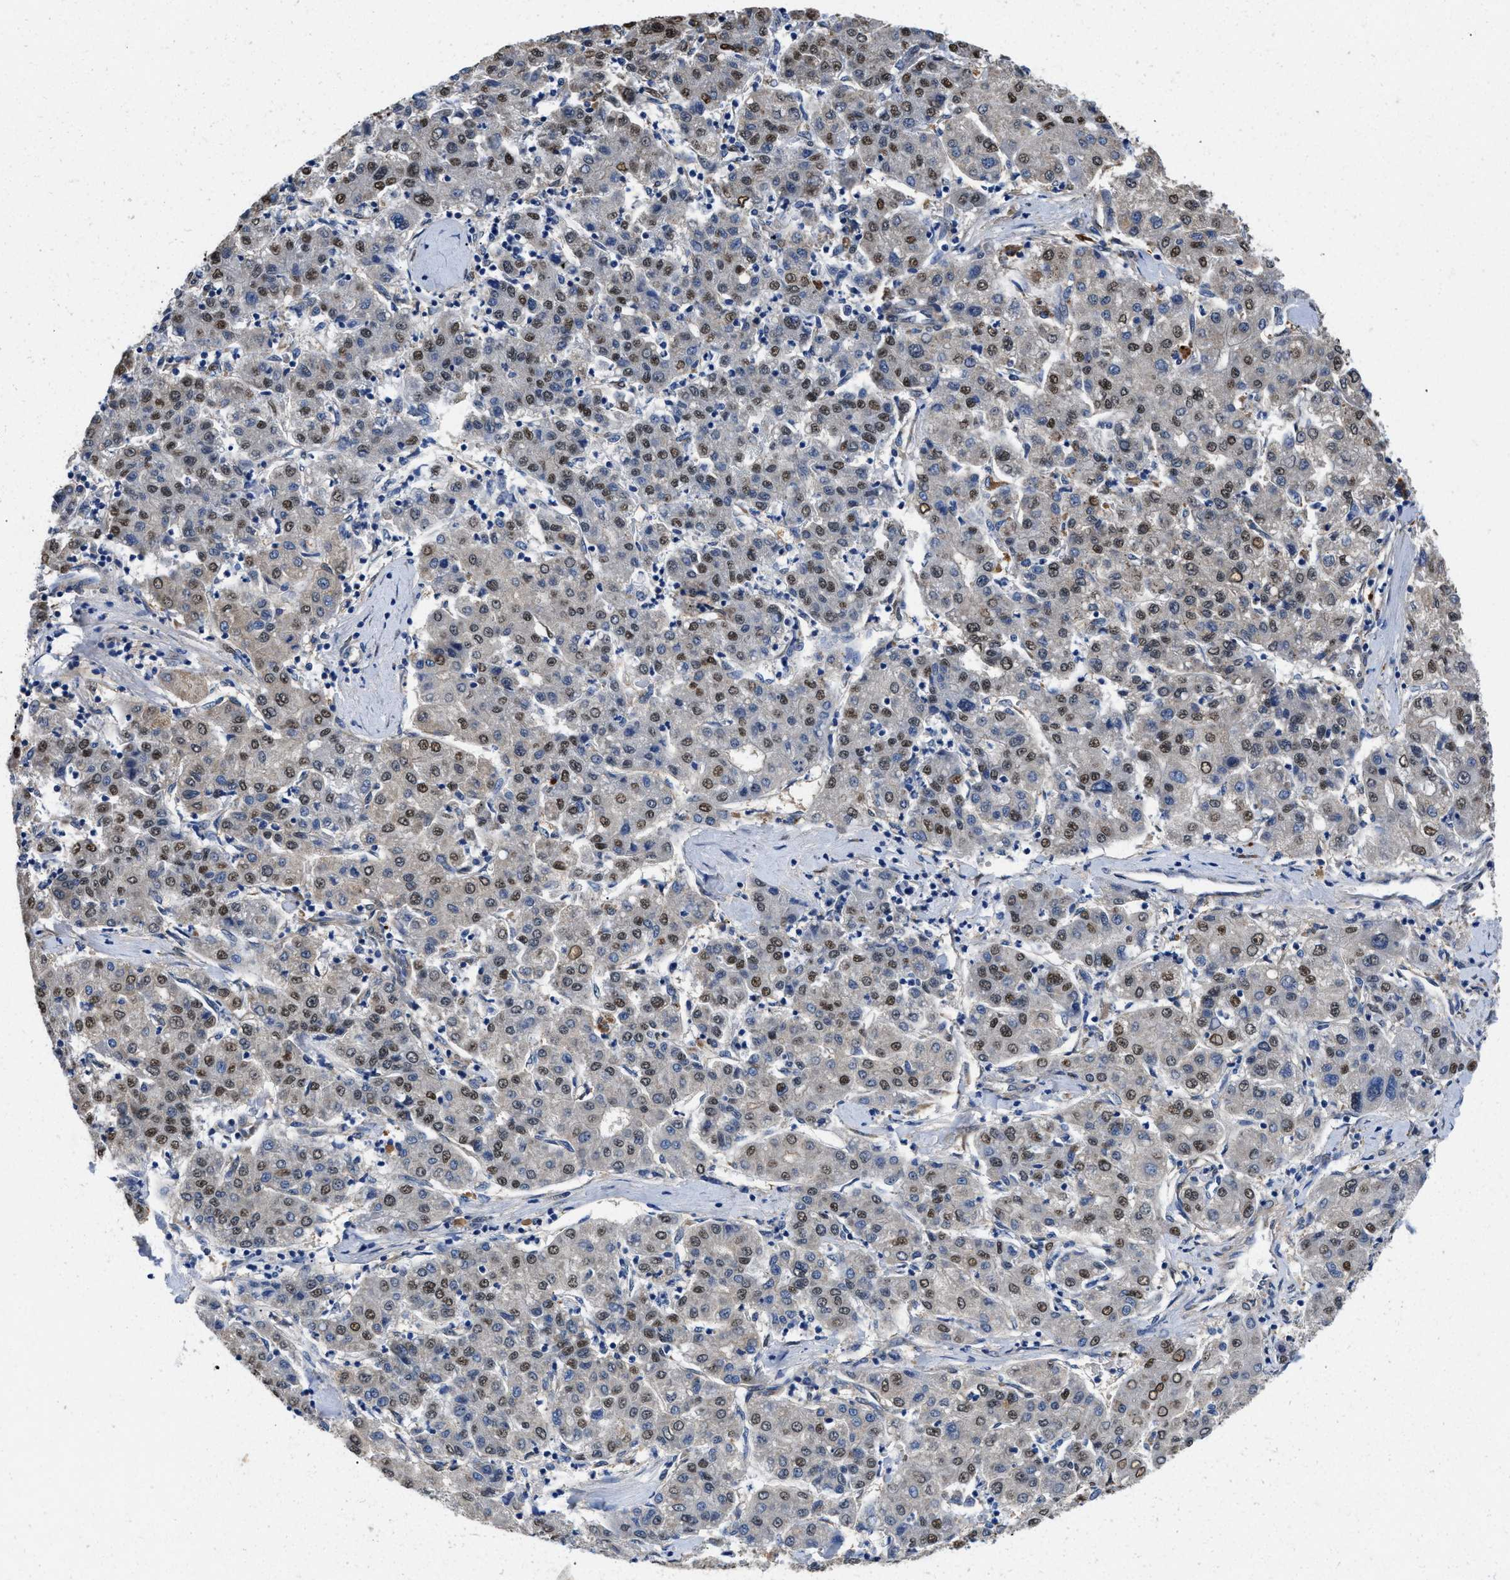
{"staining": {"intensity": "moderate", "quantity": "25%-75%", "location": "nuclear"}, "tissue": "liver cancer", "cell_type": "Tumor cells", "image_type": "cancer", "snomed": [{"axis": "morphology", "description": "Carcinoma, Hepatocellular, NOS"}, {"axis": "topography", "description": "Liver"}], "caption": "This histopathology image exhibits immunohistochemistry staining of liver hepatocellular carcinoma, with medium moderate nuclear expression in approximately 25%-75% of tumor cells.", "gene": "RAPH1", "patient": {"sex": "male", "age": 65}}